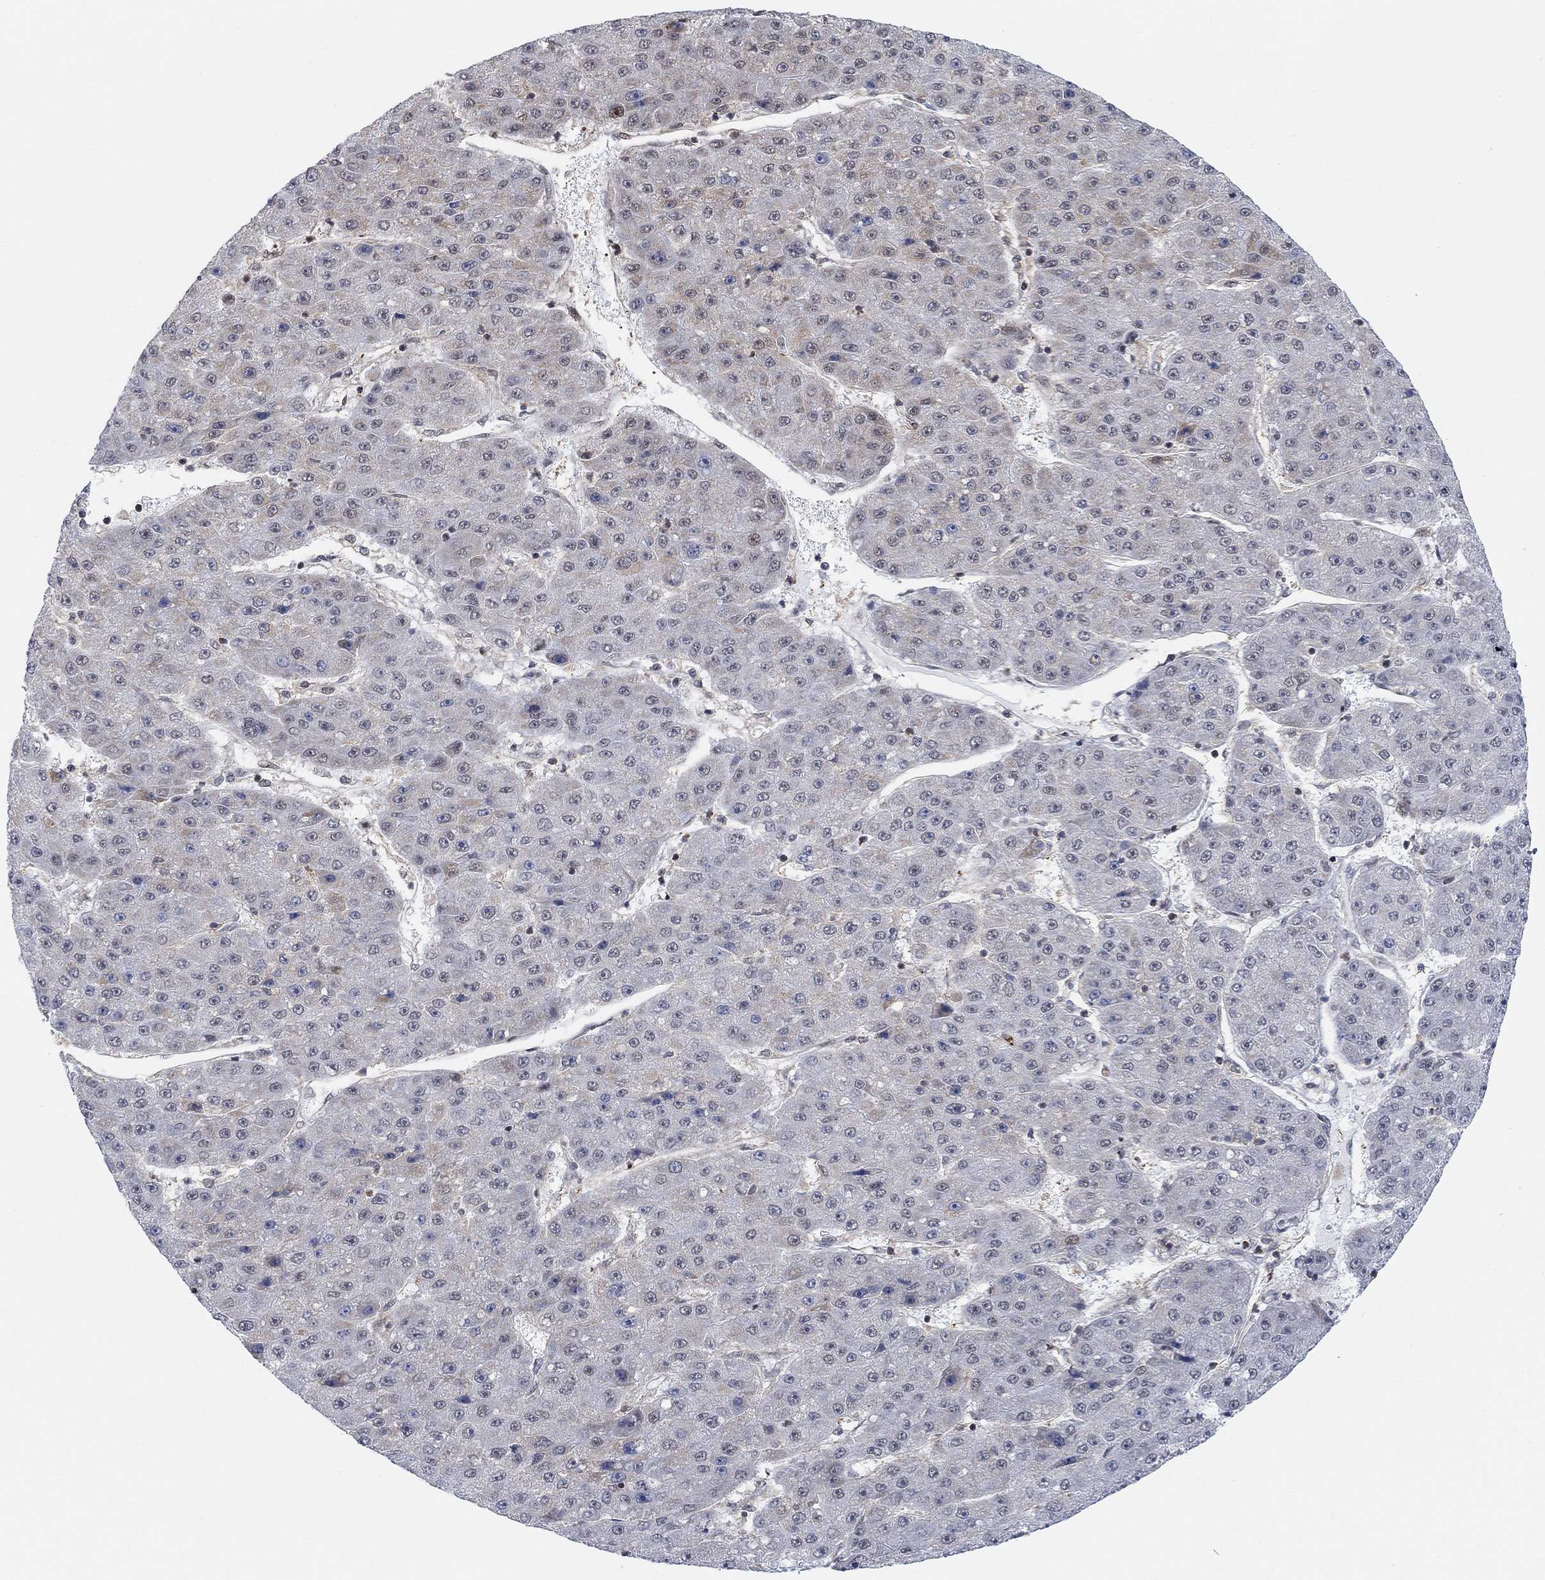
{"staining": {"intensity": "negative", "quantity": "none", "location": "none"}, "tissue": "liver cancer", "cell_type": "Tumor cells", "image_type": "cancer", "snomed": [{"axis": "morphology", "description": "Carcinoma, Hepatocellular, NOS"}, {"axis": "topography", "description": "Liver"}], "caption": "Immunohistochemistry (IHC) of human liver cancer (hepatocellular carcinoma) shows no positivity in tumor cells.", "gene": "PWWP2B", "patient": {"sex": "male", "age": 67}}